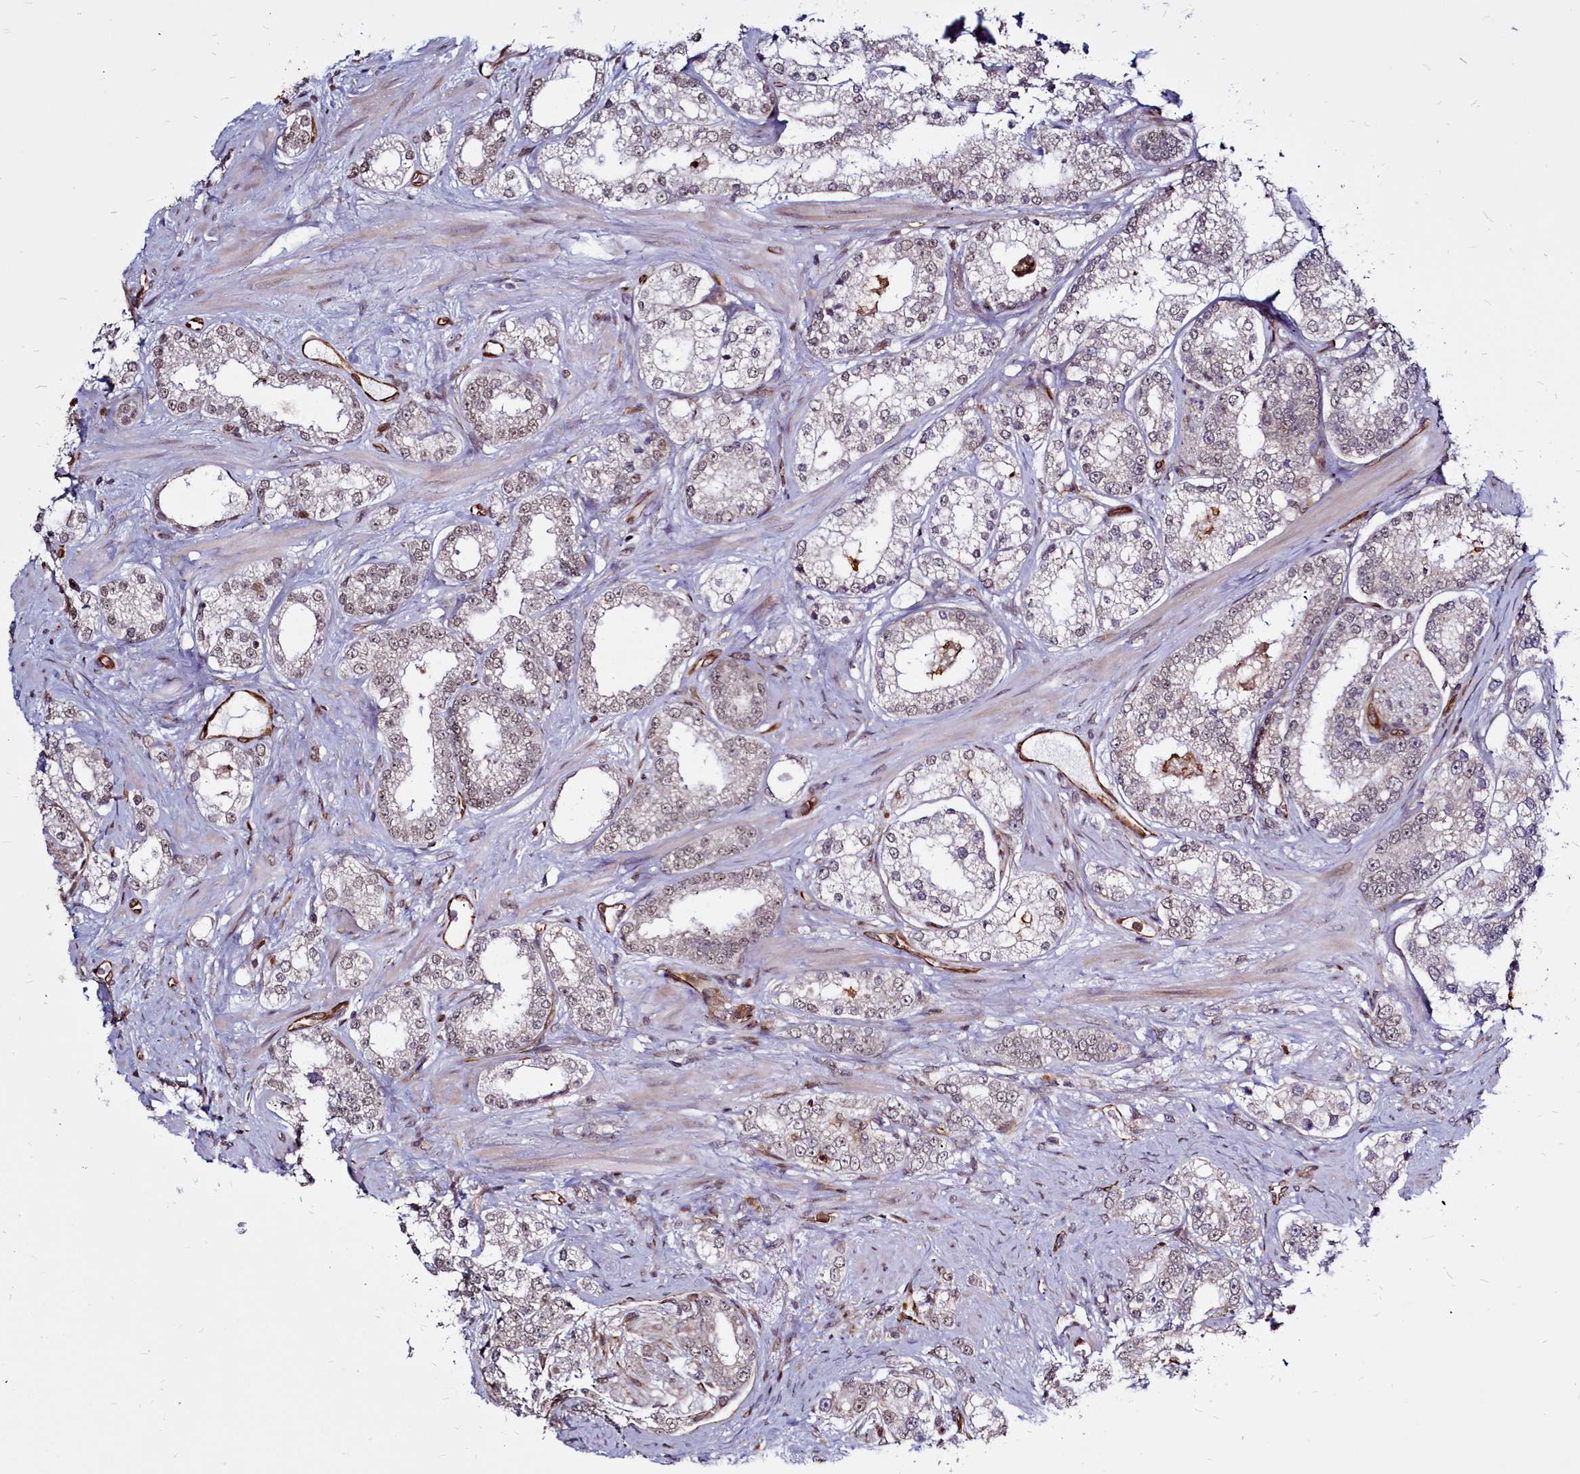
{"staining": {"intensity": "weak", "quantity": "25%-75%", "location": "nuclear"}, "tissue": "prostate cancer", "cell_type": "Tumor cells", "image_type": "cancer", "snomed": [{"axis": "morphology", "description": "Normal tissue, NOS"}, {"axis": "morphology", "description": "Adenocarcinoma, High grade"}, {"axis": "topography", "description": "Prostate"}], "caption": "Immunohistochemistry histopathology image of human prostate adenocarcinoma (high-grade) stained for a protein (brown), which demonstrates low levels of weak nuclear expression in approximately 25%-75% of tumor cells.", "gene": "CLK3", "patient": {"sex": "male", "age": 83}}